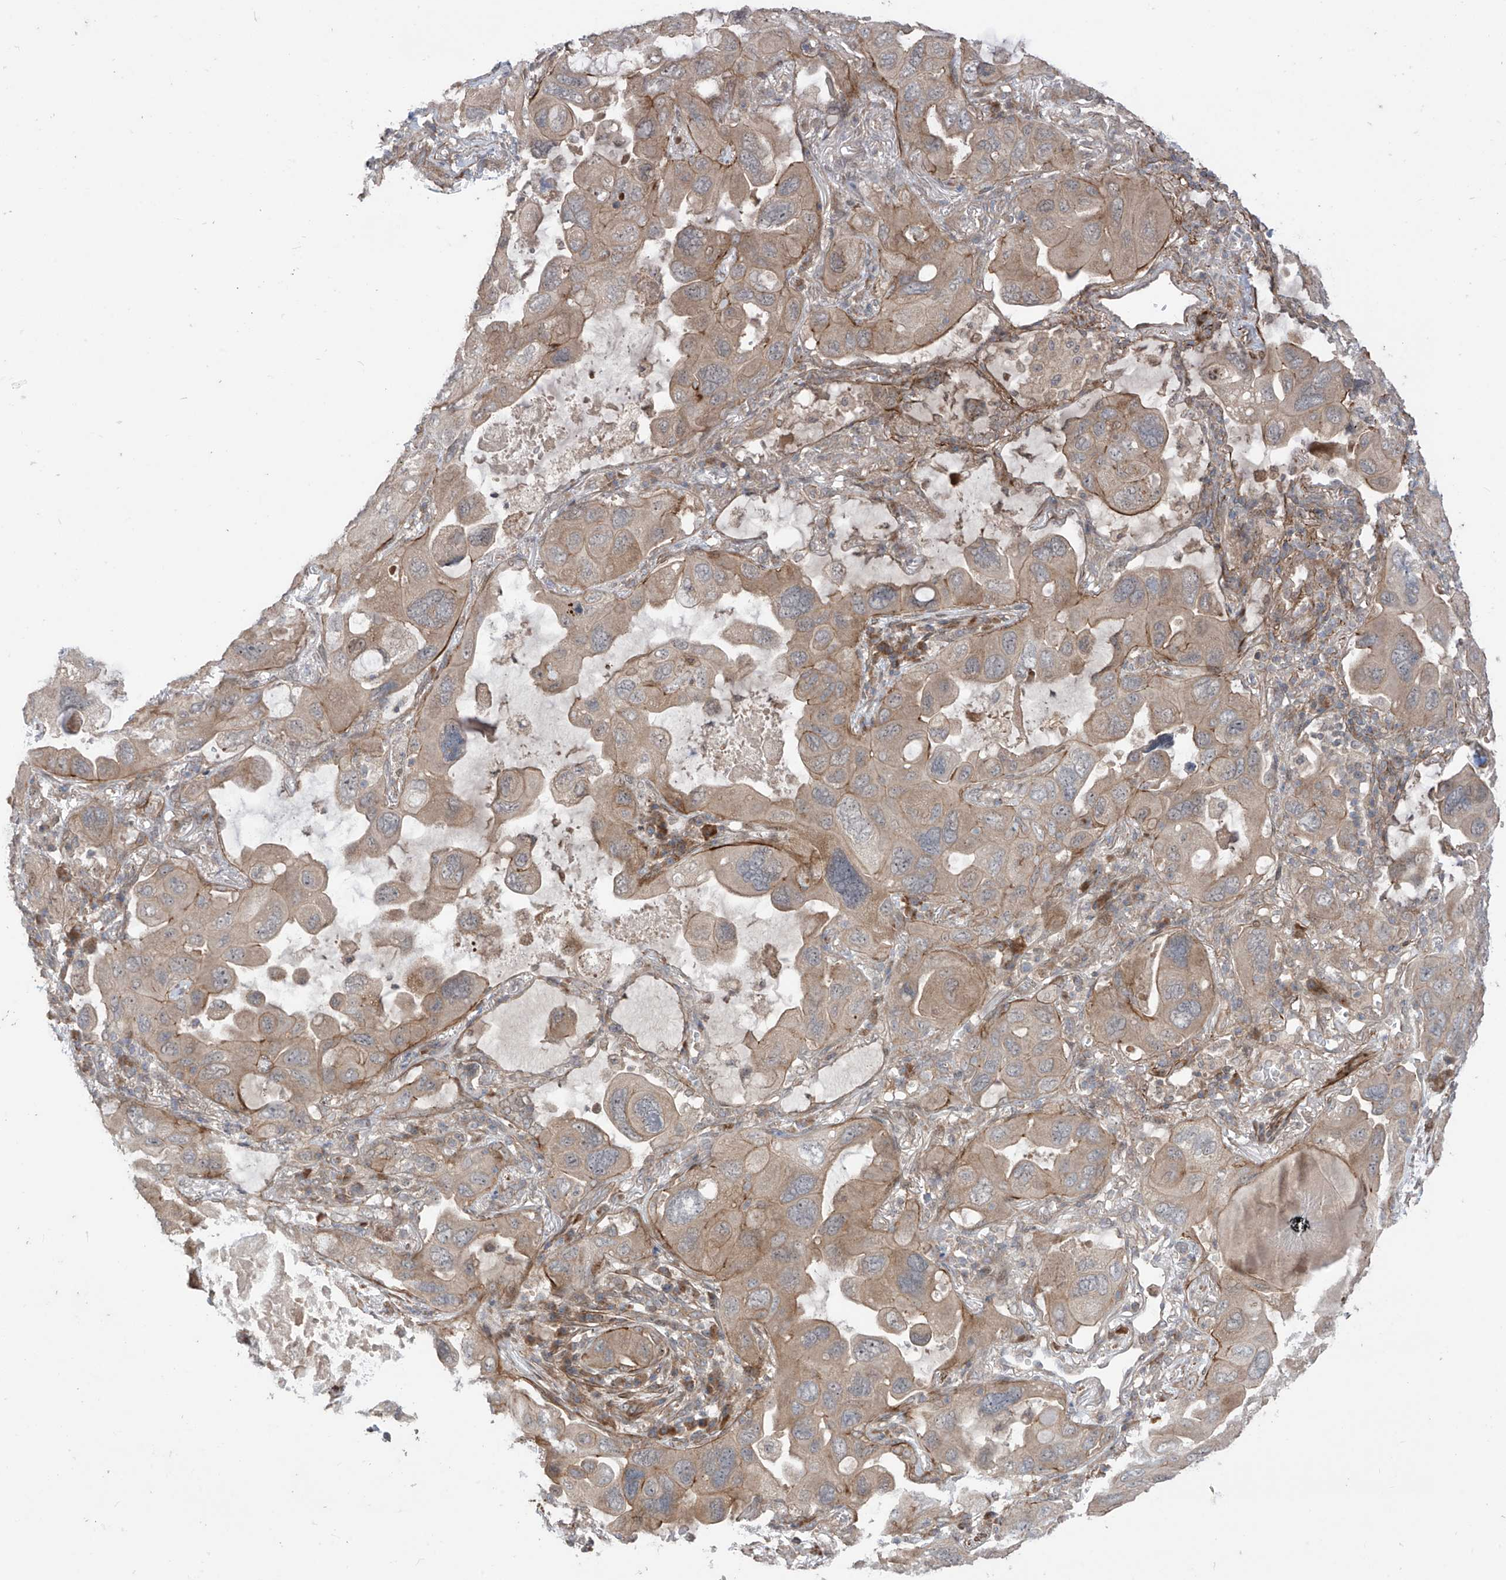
{"staining": {"intensity": "weak", "quantity": ">75%", "location": "cytoplasmic/membranous"}, "tissue": "lung cancer", "cell_type": "Tumor cells", "image_type": "cancer", "snomed": [{"axis": "morphology", "description": "Squamous cell carcinoma, NOS"}, {"axis": "topography", "description": "Lung"}], "caption": "Protein staining exhibits weak cytoplasmic/membranous expression in about >75% of tumor cells in lung cancer.", "gene": "LRRC74A", "patient": {"sex": "female", "age": 73}}